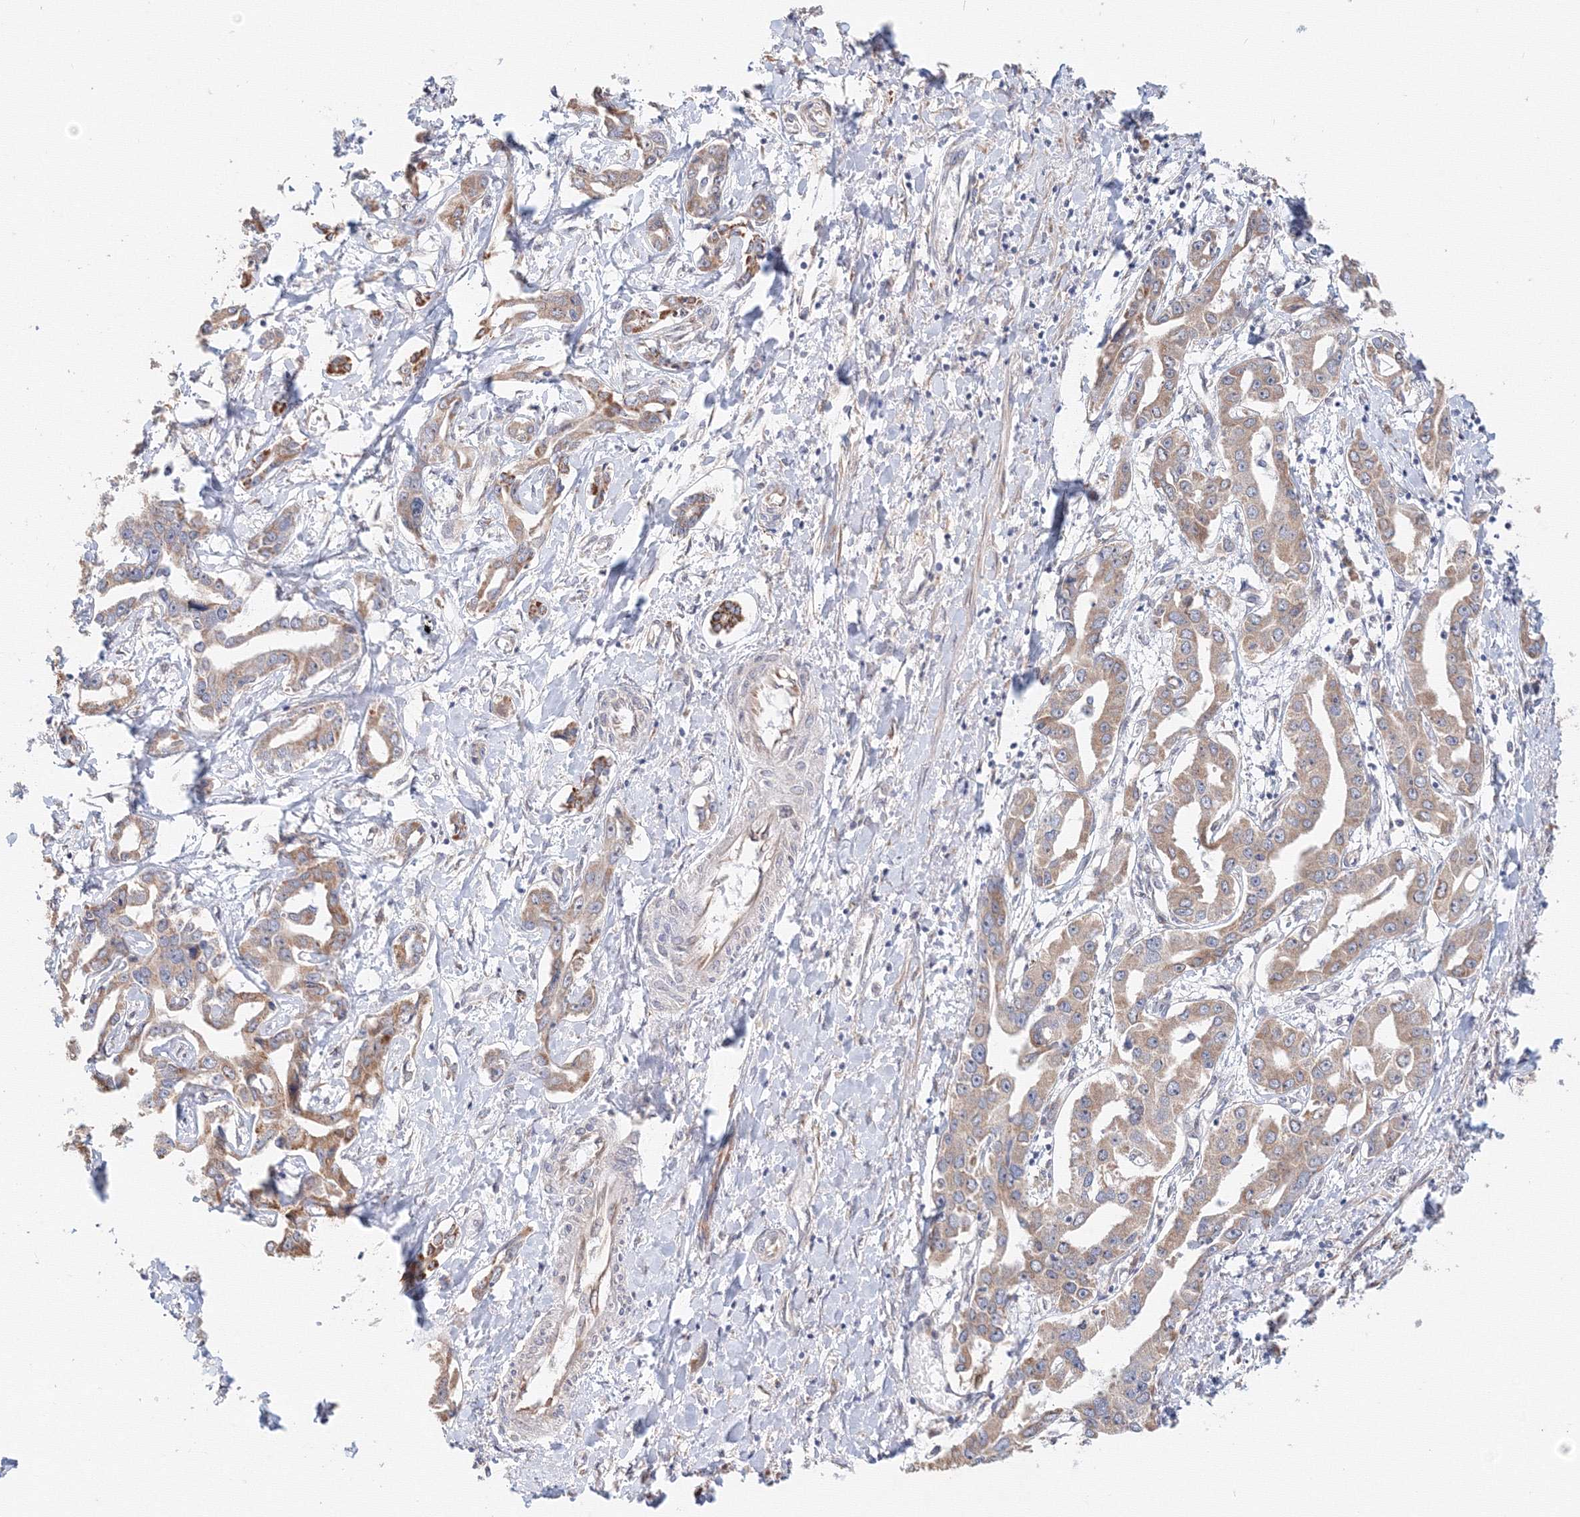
{"staining": {"intensity": "weak", "quantity": ">75%", "location": "cytoplasmic/membranous"}, "tissue": "liver cancer", "cell_type": "Tumor cells", "image_type": "cancer", "snomed": [{"axis": "morphology", "description": "Cholangiocarcinoma"}, {"axis": "topography", "description": "Liver"}], "caption": "About >75% of tumor cells in liver cancer (cholangiocarcinoma) show weak cytoplasmic/membranous protein staining as visualized by brown immunohistochemical staining.", "gene": "DHRS12", "patient": {"sex": "male", "age": 59}}